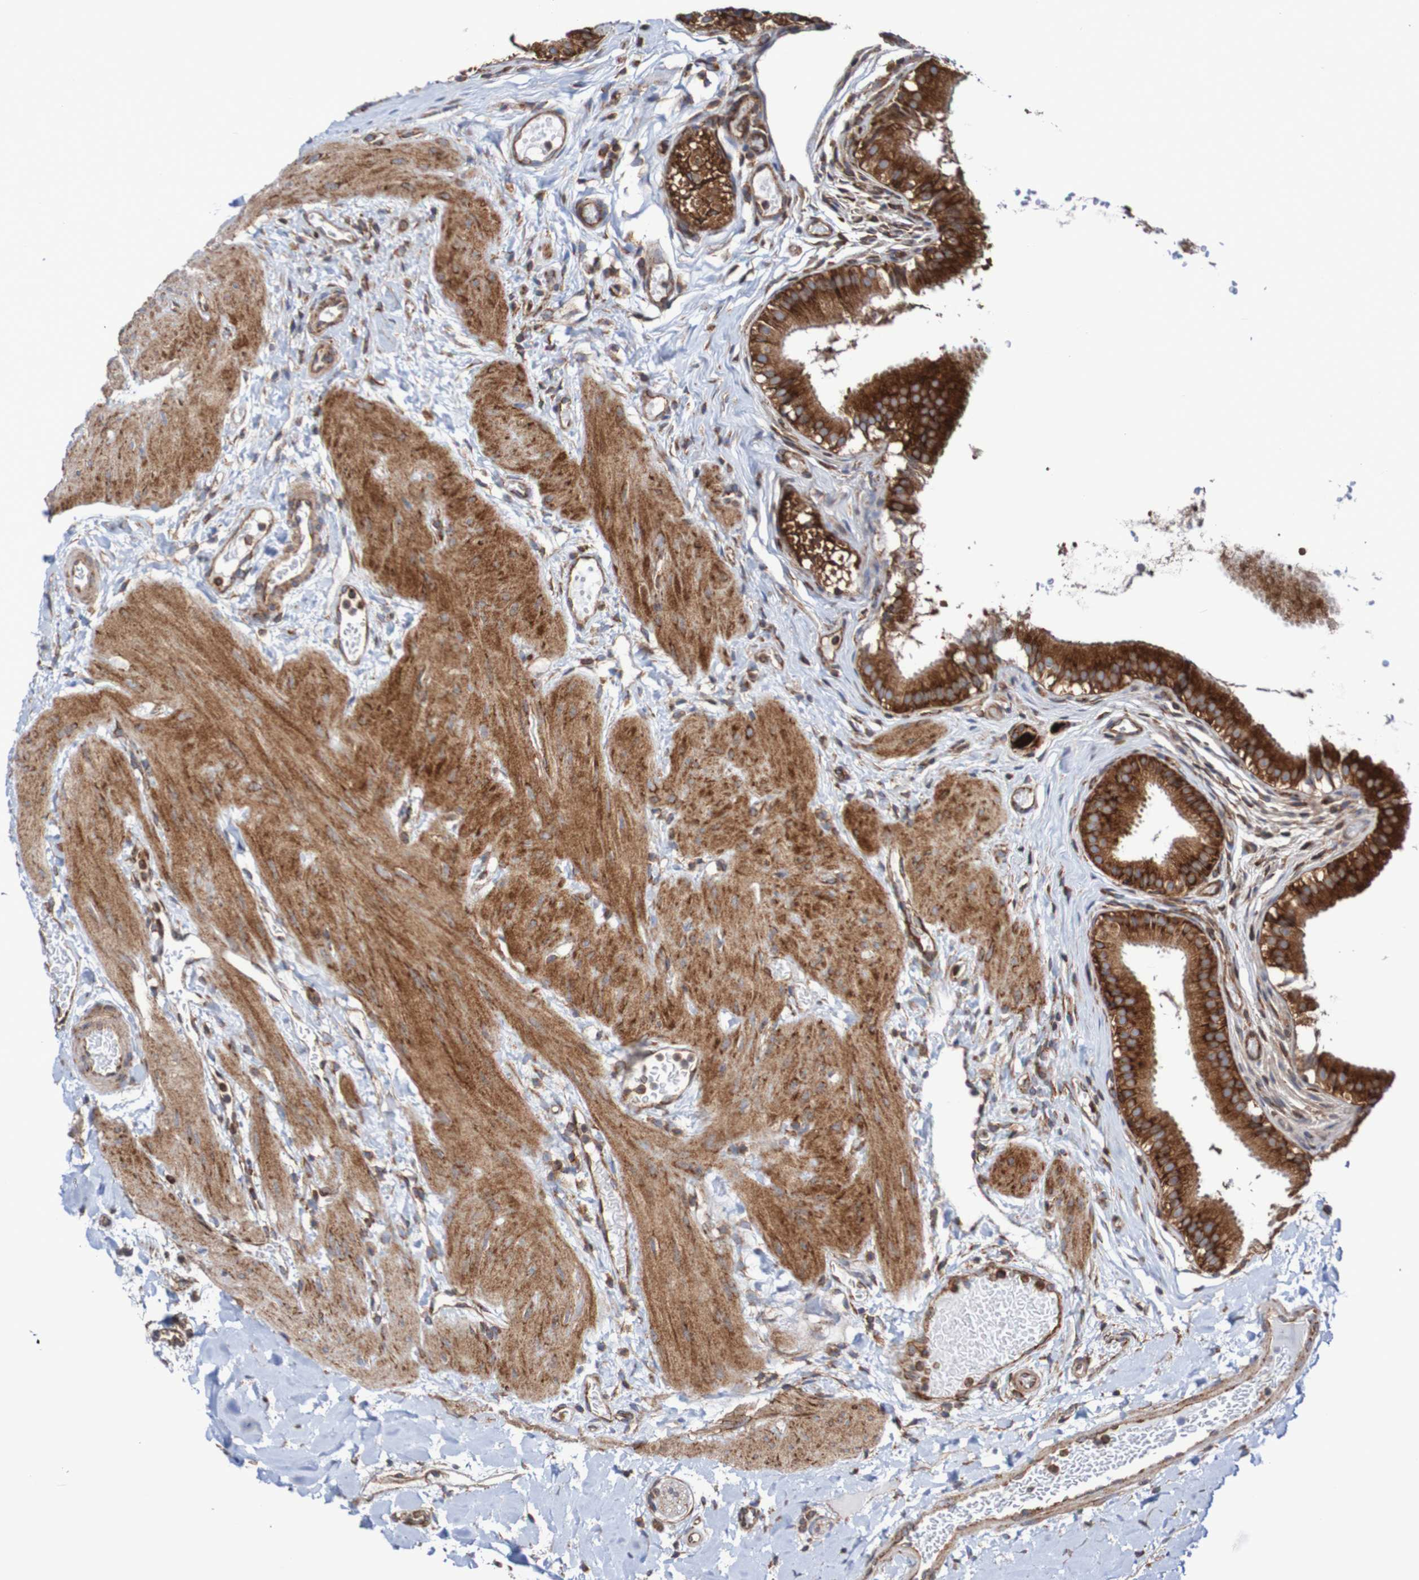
{"staining": {"intensity": "strong", "quantity": ">75%", "location": "cytoplasmic/membranous"}, "tissue": "gallbladder", "cell_type": "Glandular cells", "image_type": "normal", "snomed": [{"axis": "morphology", "description": "Normal tissue, NOS"}, {"axis": "topography", "description": "Gallbladder"}], "caption": "IHC of benign gallbladder demonstrates high levels of strong cytoplasmic/membranous expression in approximately >75% of glandular cells.", "gene": "FXR2", "patient": {"sex": "female", "age": 26}}